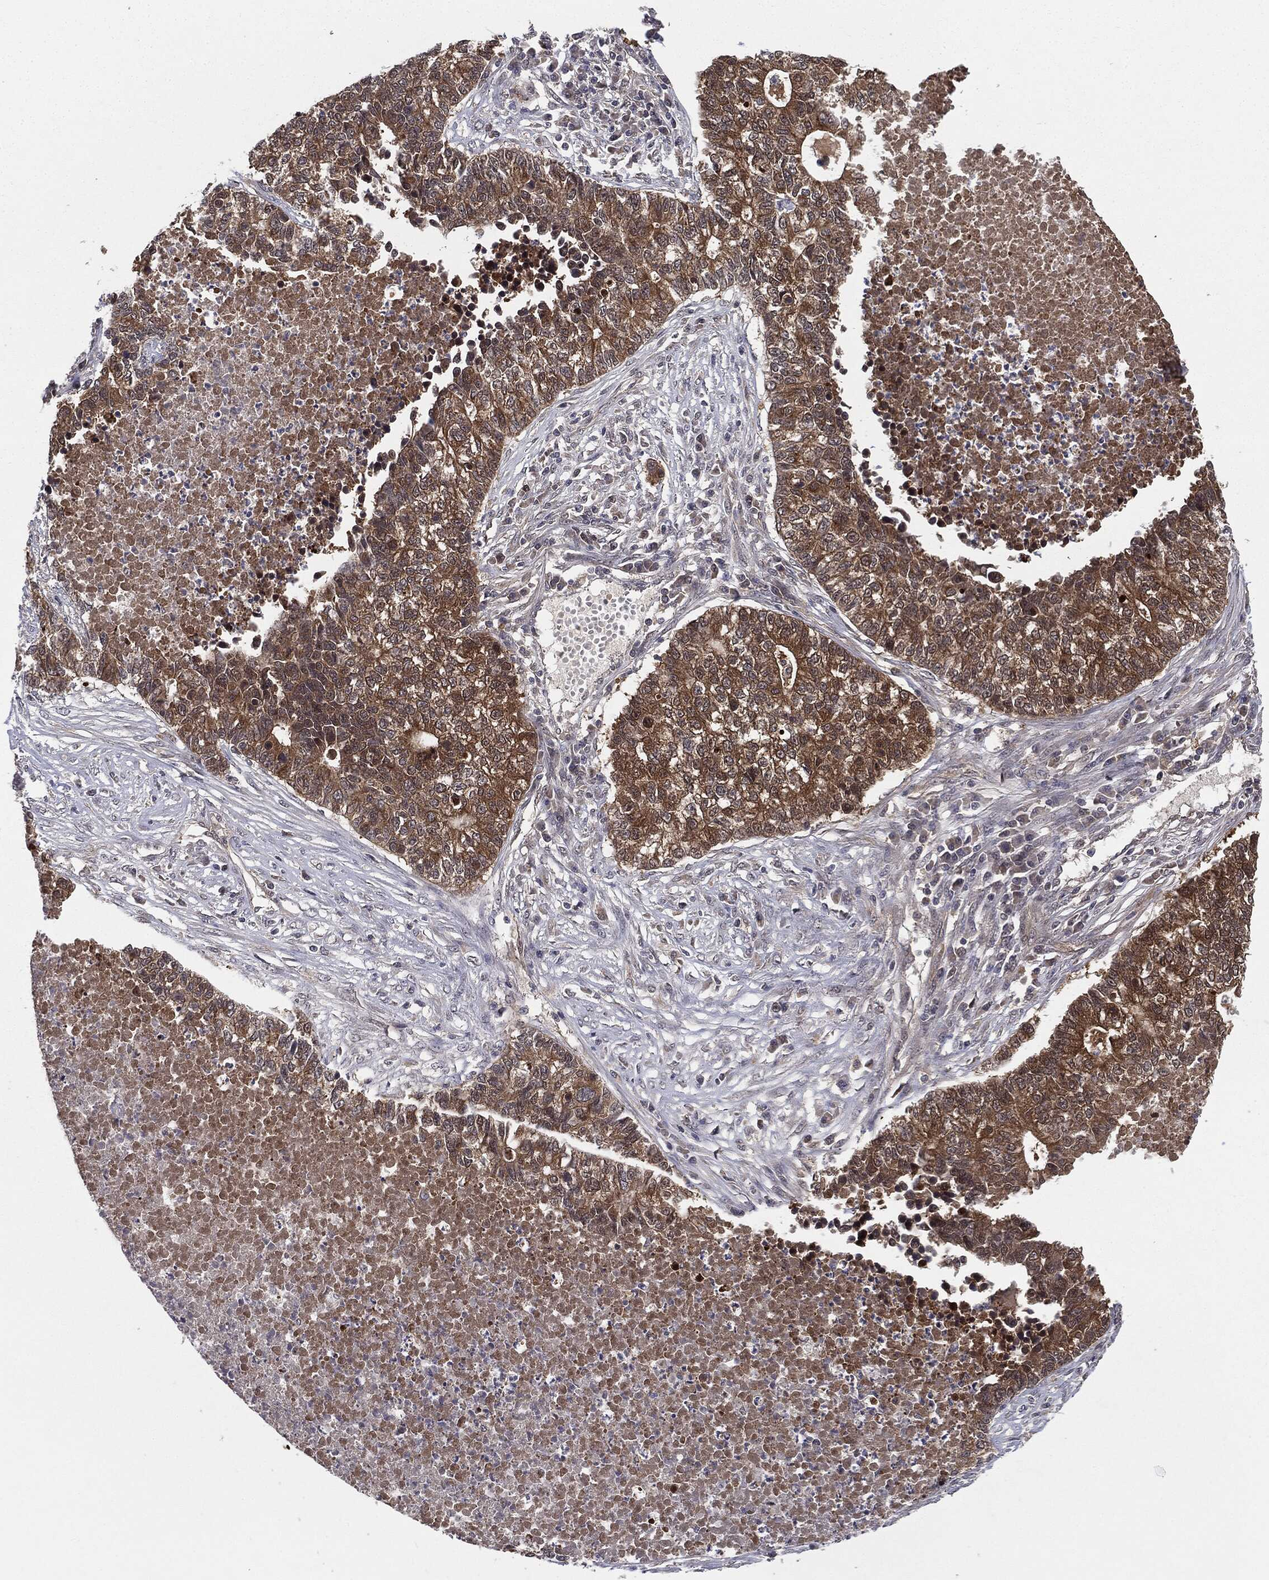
{"staining": {"intensity": "moderate", "quantity": ">75%", "location": "cytoplasmic/membranous"}, "tissue": "lung cancer", "cell_type": "Tumor cells", "image_type": "cancer", "snomed": [{"axis": "morphology", "description": "Adenocarcinoma, NOS"}, {"axis": "topography", "description": "Lung"}], "caption": "High-power microscopy captured an immunohistochemistry (IHC) photomicrograph of lung cancer (adenocarcinoma), revealing moderate cytoplasmic/membranous staining in approximately >75% of tumor cells.", "gene": "KRT7", "patient": {"sex": "male", "age": 57}}